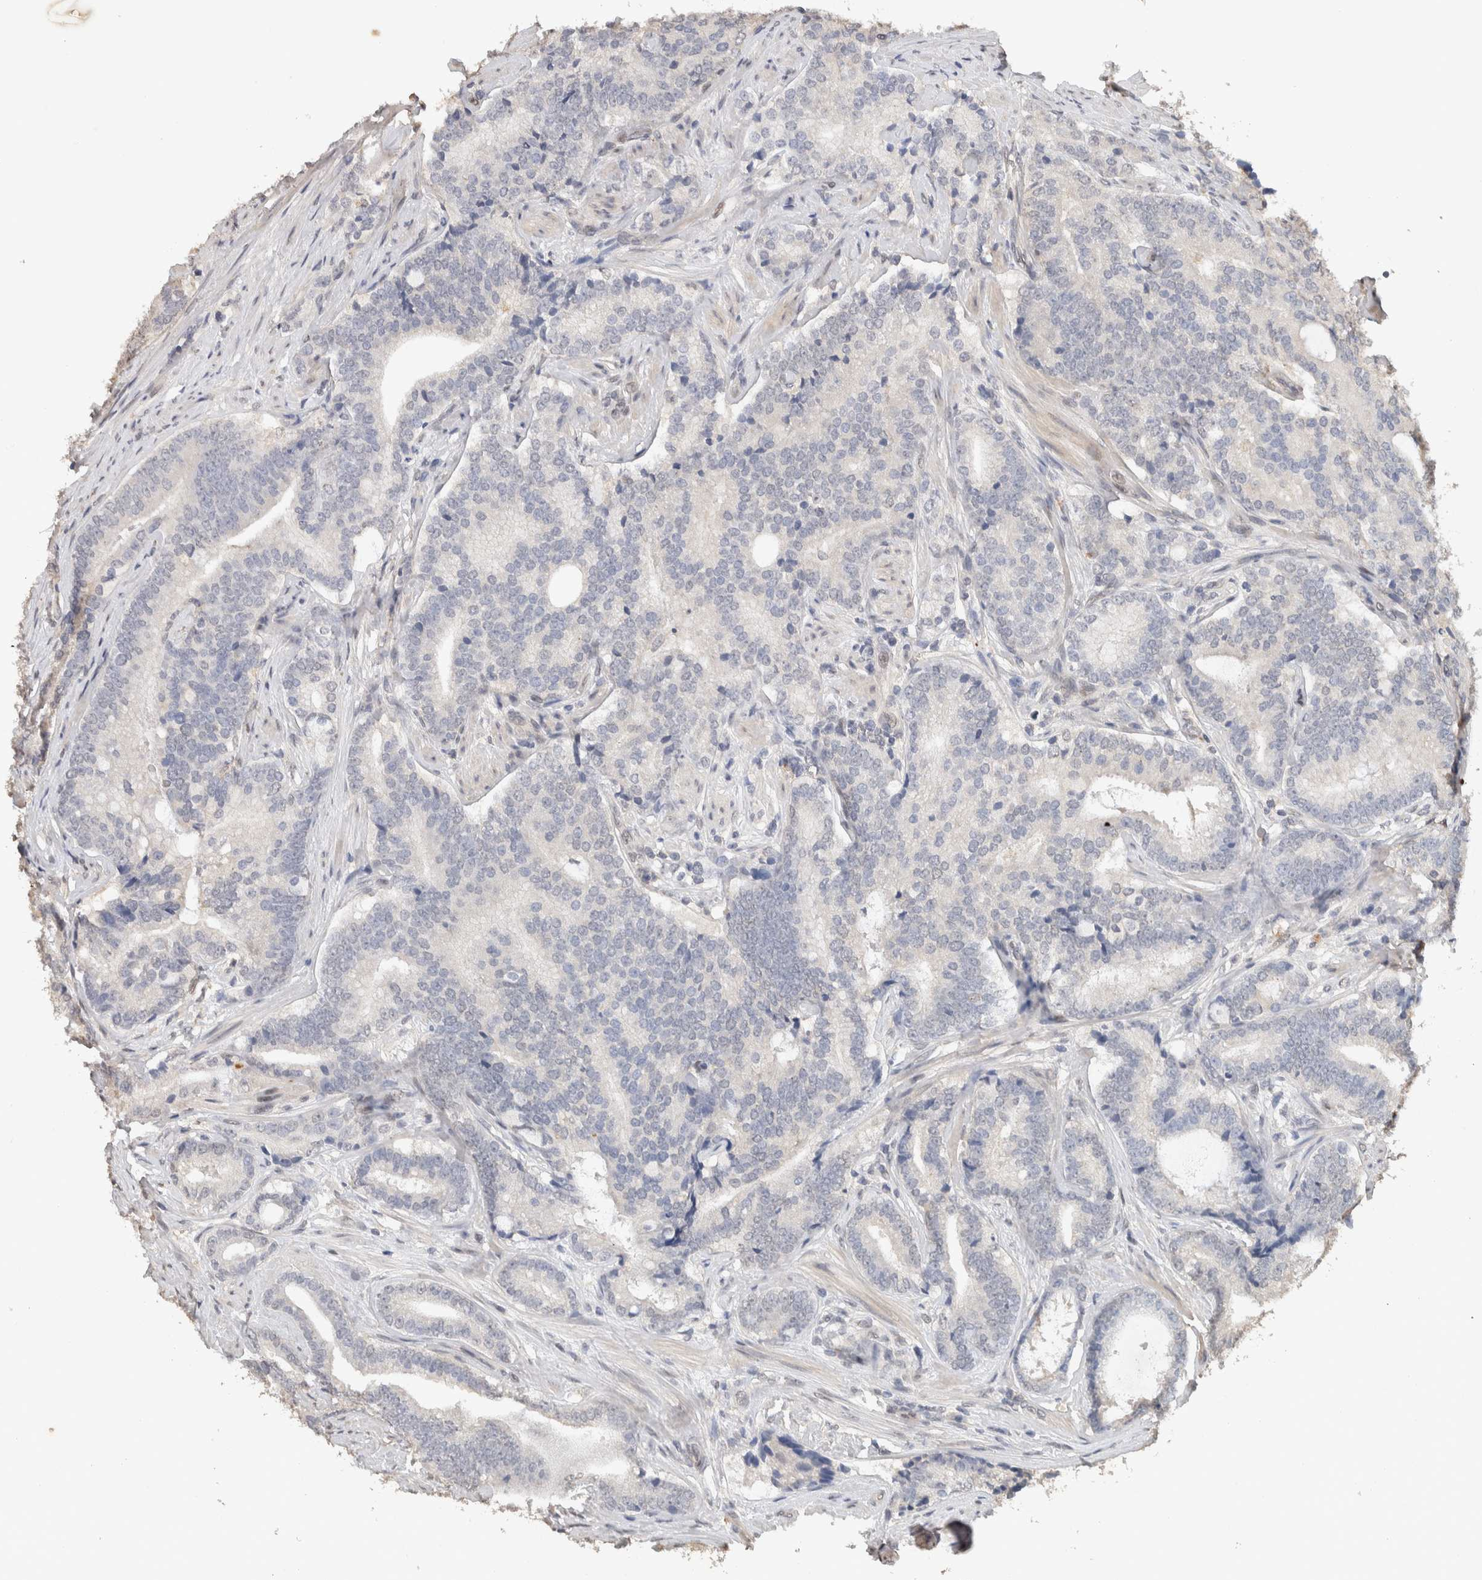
{"staining": {"intensity": "negative", "quantity": "none", "location": "none"}, "tissue": "prostate cancer", "cell_type": "Tumor cells", "image_type": "cancer", "snomed": [{"axis": "morphology", "description": "Adenocarcinoma, High grade"}, {"axis": "topography", "description": "Prostate"}], "caption": "High power microscopy histopathology image of an IHC image of prostate cancer (adenocarcinoma (high-grade)), revealing no significant staining in tumor cells.", "gene": "CYSRT1", "patient": {"sex": "male", "age": 55}}